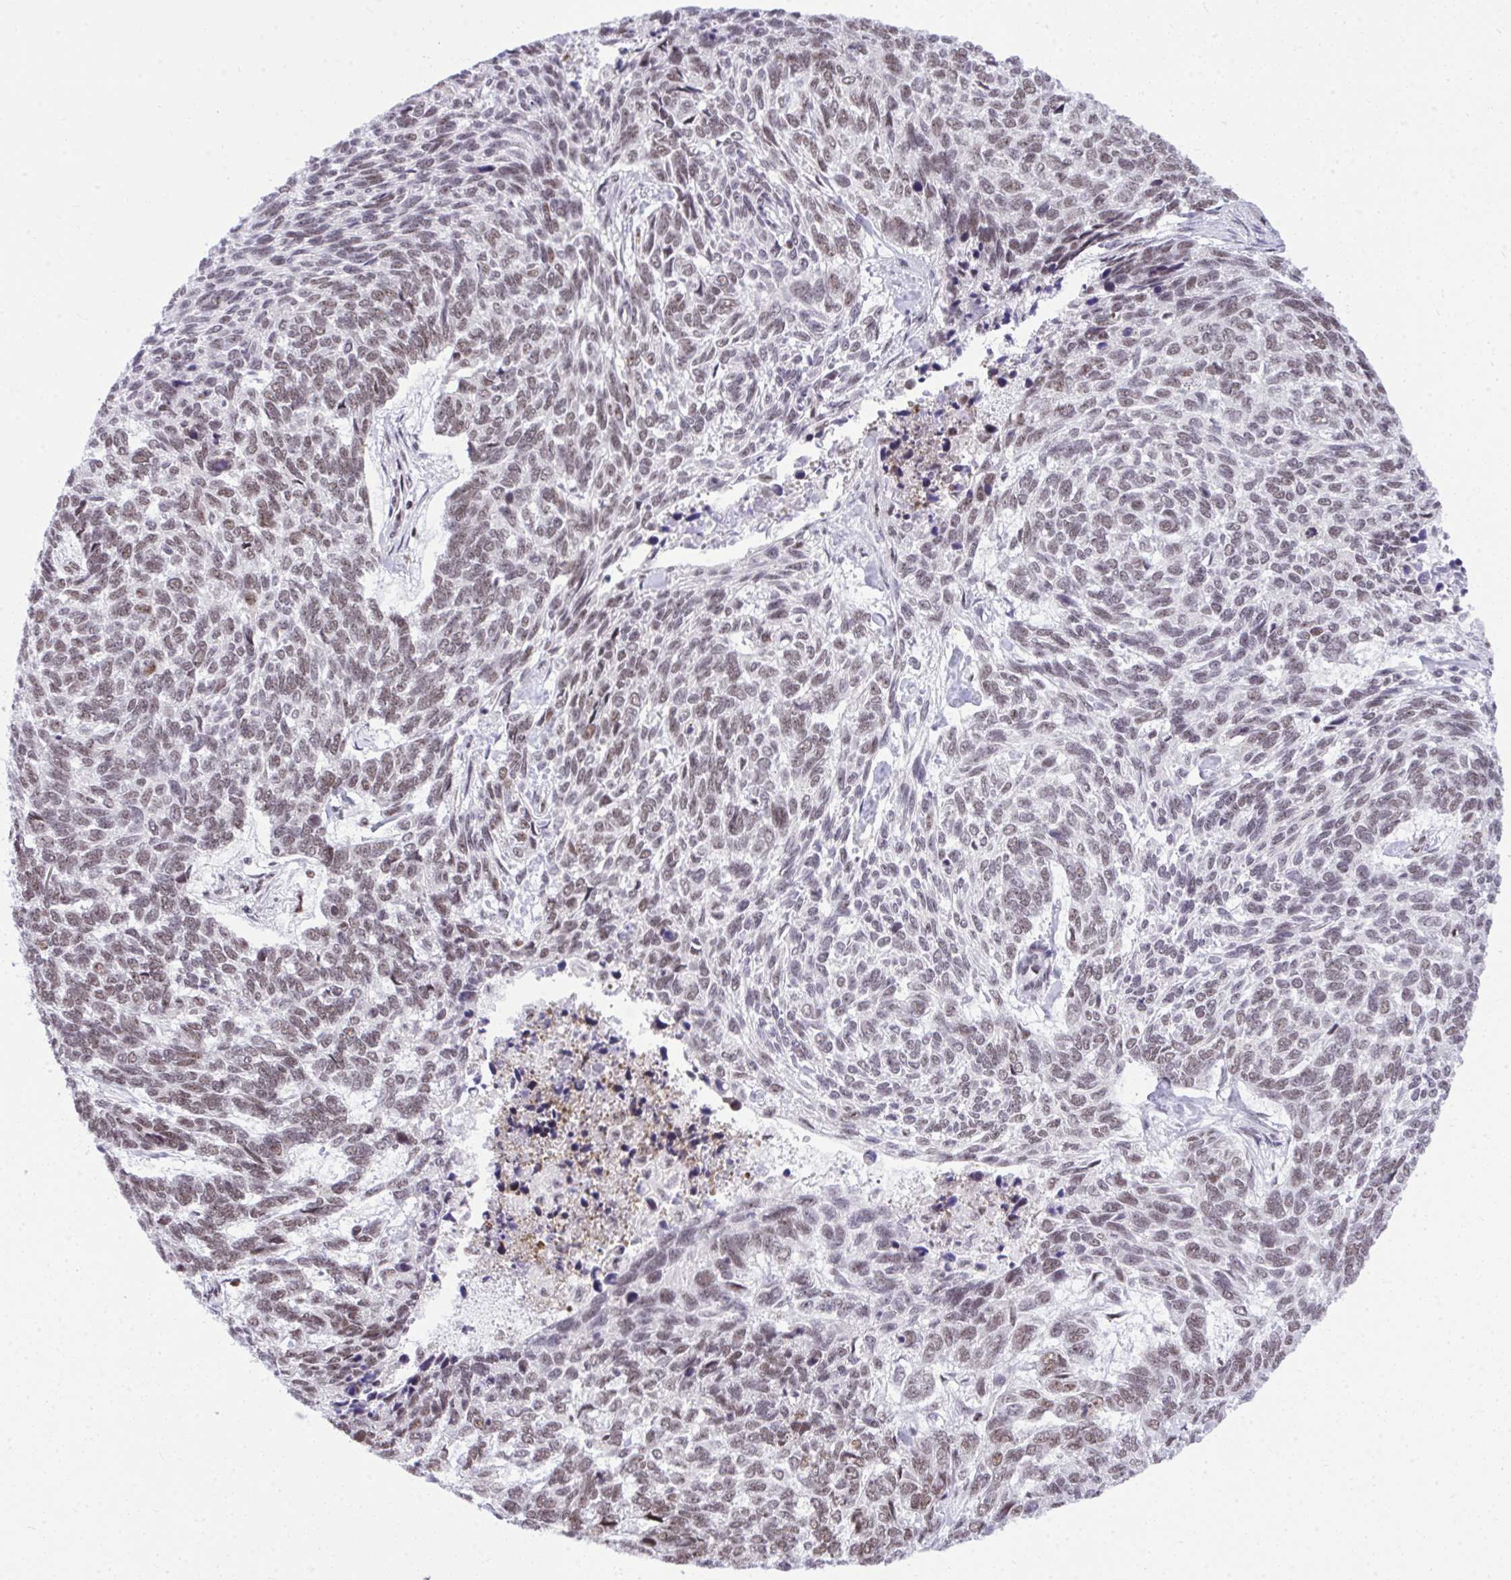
{"staining": {"intensity": "weak", "quantity": "25%-75%", "location": "nuclear"}, "tissue": "skin cancer", "cell_type": "Tumor cells", "image_type": "cancer", "snomed": [{"axis": "morphology", "description": "Basal cell carcinoma"}, {"axis": "topography", "description": "Skin"}], "caption": "Brown immunohistochemical staining in skin basal cell carcinoma displays weak nuclear expression in approximately 25%-75% of tumor cells.", "gene": "PRPF19", "patient": {"sex": "female", "age": 65}}